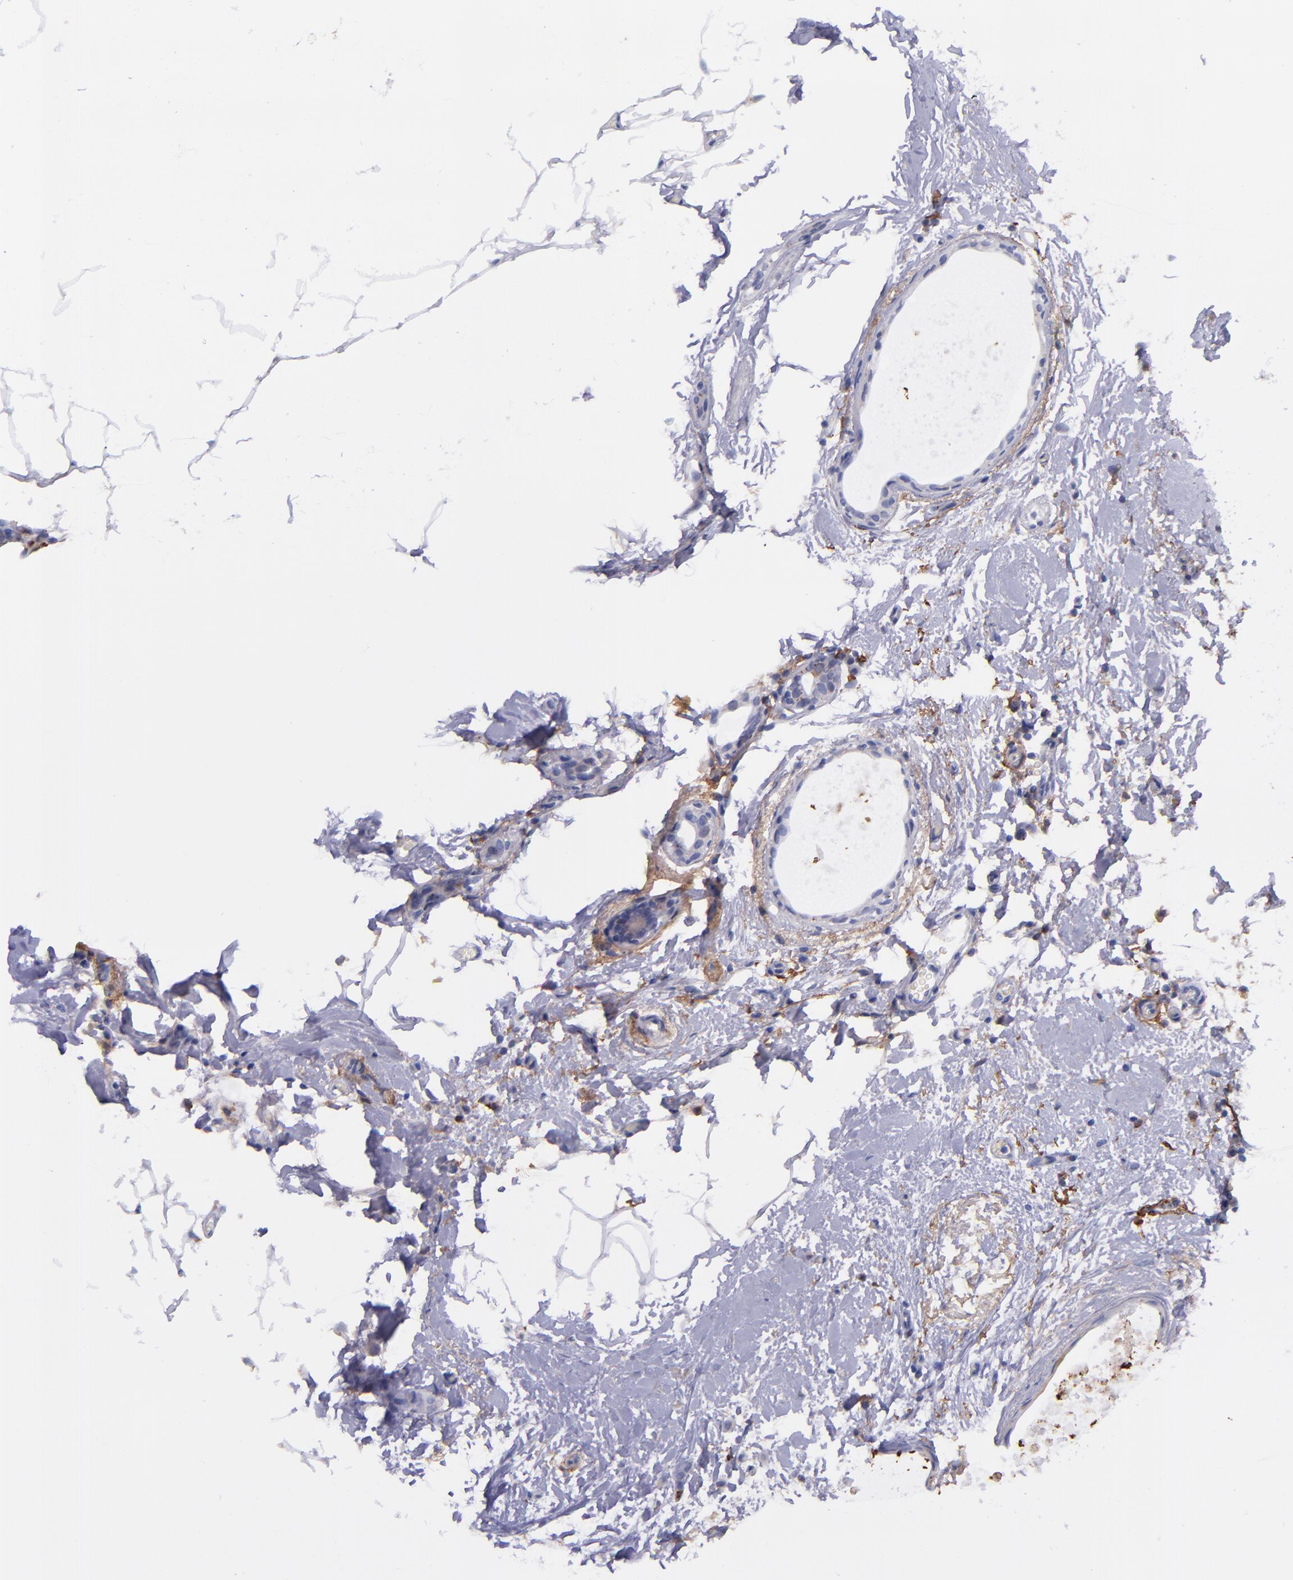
{"staining": {"intensity": "negative", "quantity": "none", "location": "none"}, "tissue": "breast cancer", "cell_type": "Tumor cells", "image_type": "cancer", "snomed": [{"axis": "morphology", "description": "Lobular carcinoma"}, {"axis": "topography", "description": "Breast"}], "caption": "Tumor cells are negative for protein expression in human breast lobular carcinoma.", "gene": "IVL", "patient": {"sex": "female", "age": 55}}